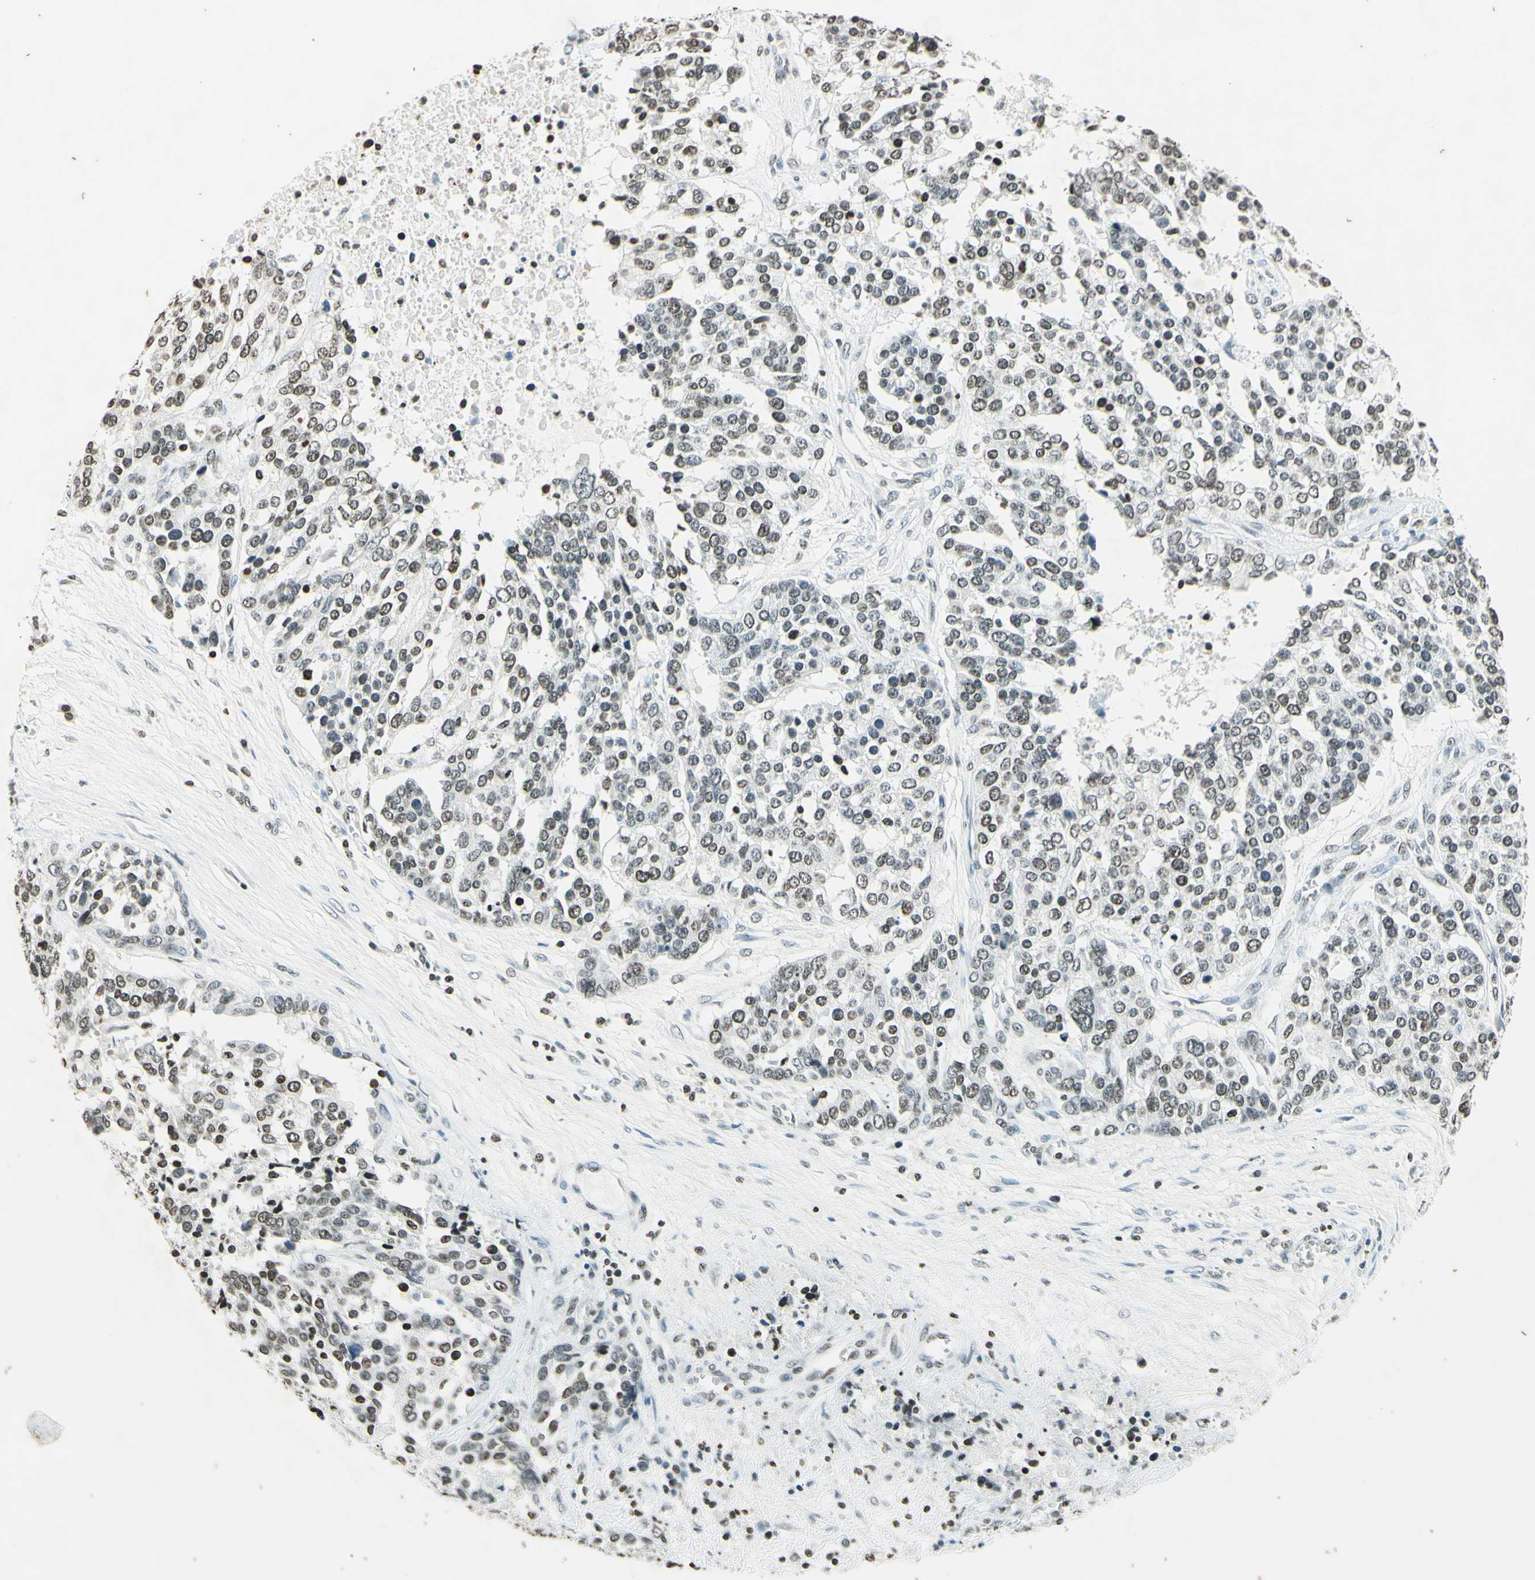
{"staining": {"intensity": "moderate", "quantity": "25%-75%", "location": "nuclear"}, "tissue": "ovarian cancer", "cell_type": "Tumor cells", "image_type": "cancer", "snomed": [{"axis": "morphology", "description": "Cystadenocarcinoma, serous, NOS"}, {"axis": "topography", "description": "Ovary"}], "caption": "IHC image of neoplastic tissue: serous cystadenocarcinoma (ovarian) stained using immunohistochemistry reveals medium levels of moderate protein expression localized specifically in the nuclear of tumor cells, appearing as a nuclear brown color.", "gene": "MSH2", "patient": {"sex": "female", "age": 44}}